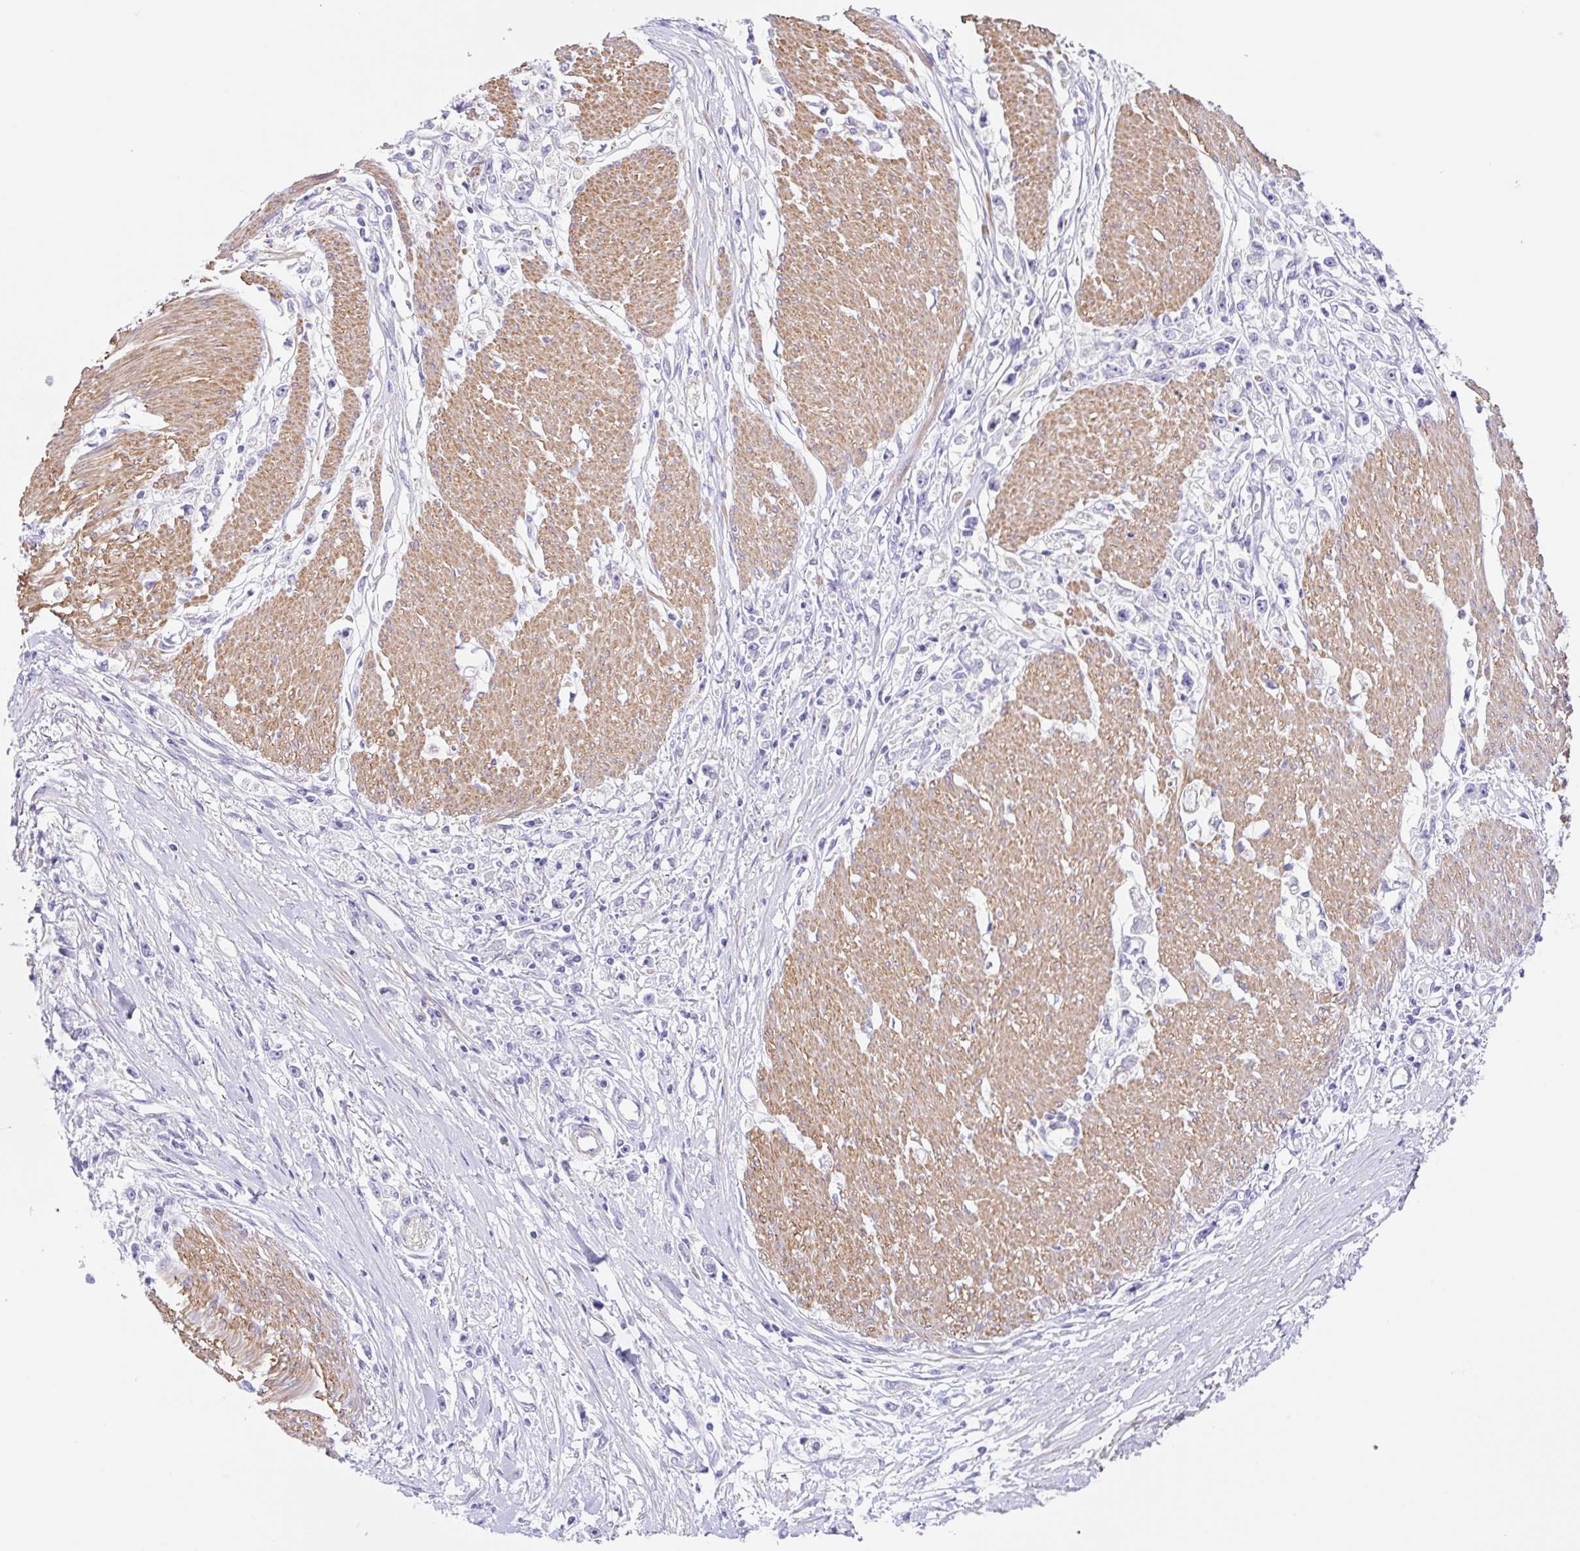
{"staining": {"intensity": "negative", "quantity": "none", "location": "none"}, "tissue": "stomach cancer", "cell_type": "Tumor cells", "image_type": "cancer", "snomed": [{"axis": "morphology", "description": "Adenocarcinoma, NOS"}, {"axis": "topography", "description": "Stomach"}], "caption": "Image shows no significant protein expression in tumor cells of stomach adenocarcinoma.", "gene": "DCAF17", "patient": {"sex": "female", "age": 59}}